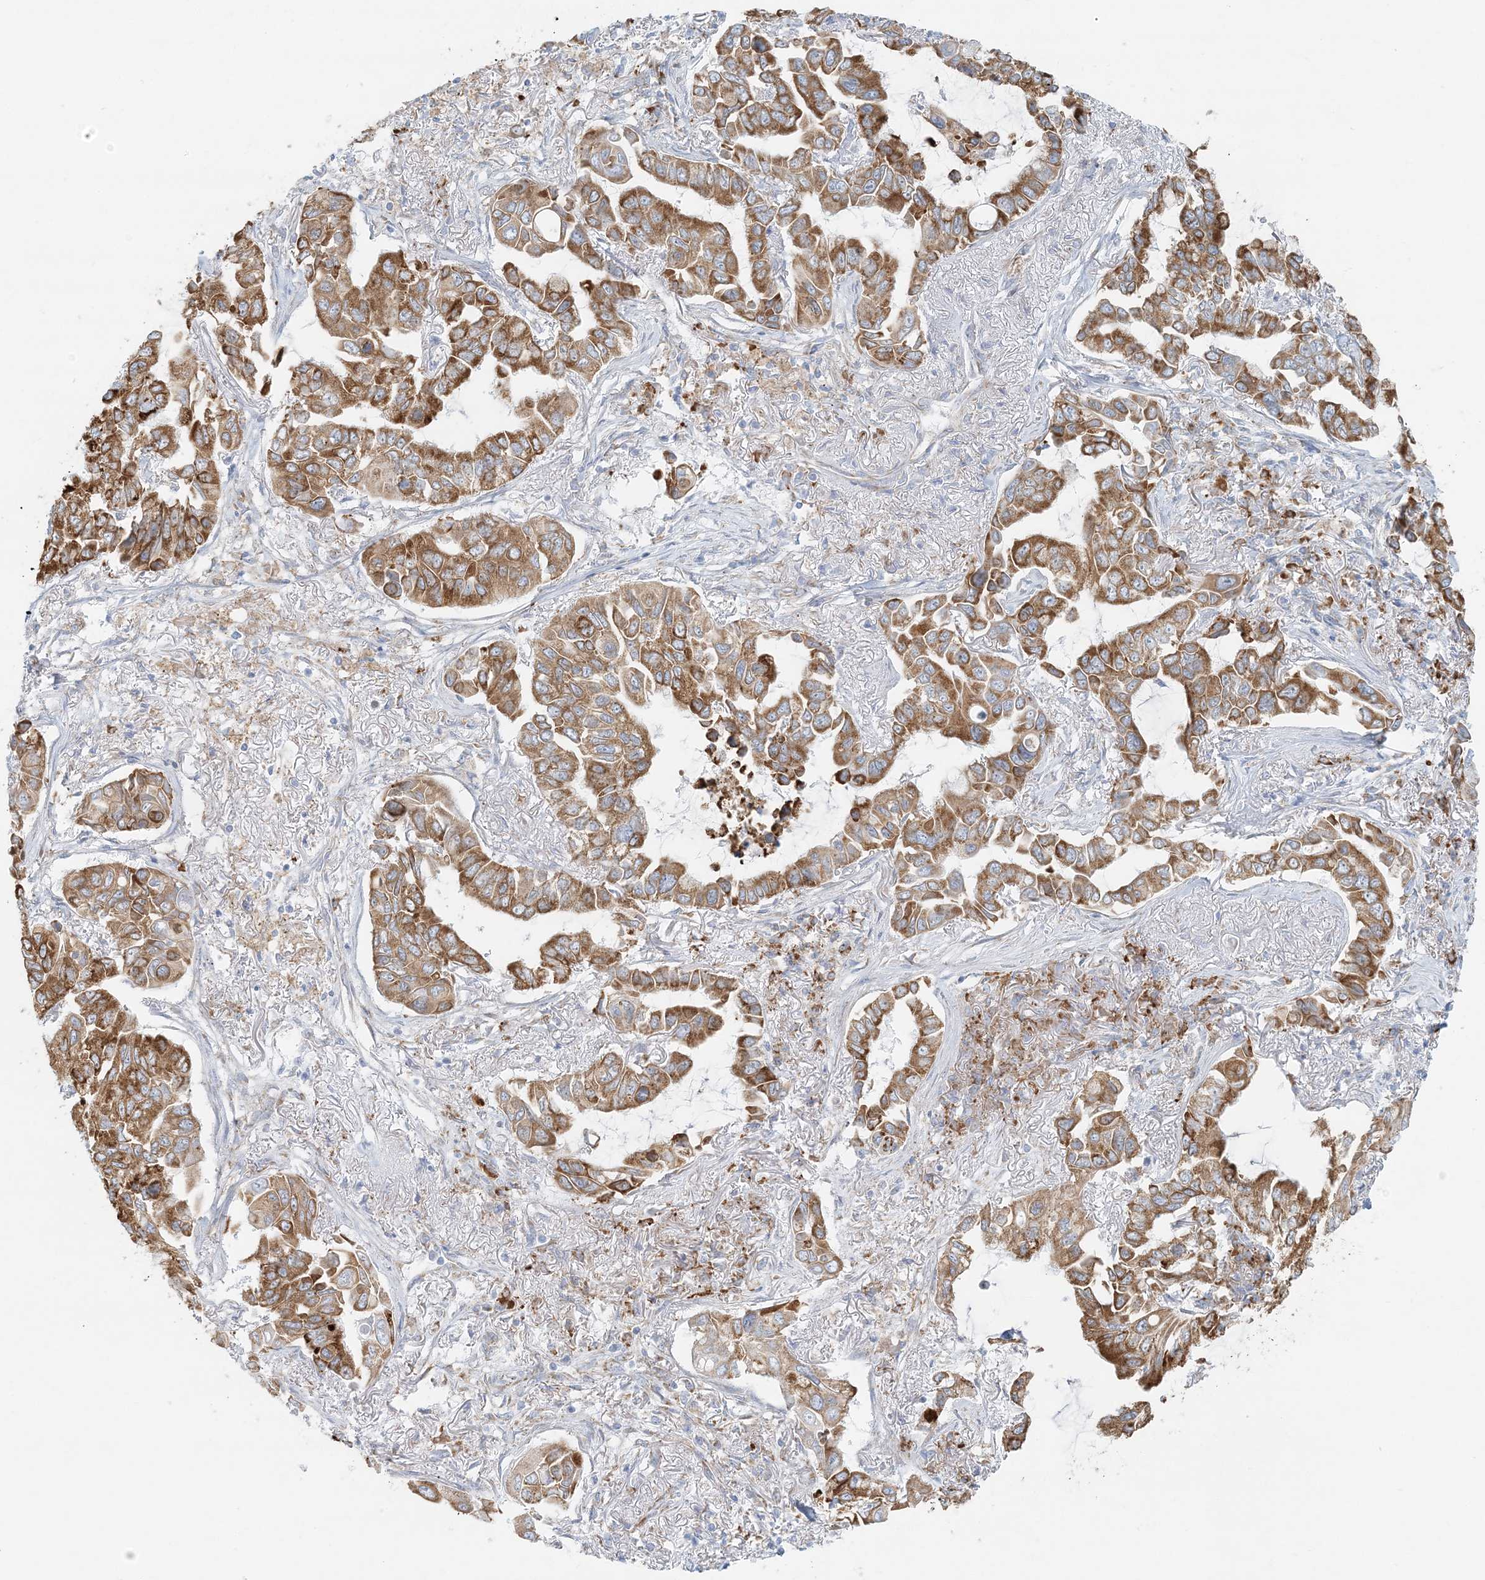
{"staining": {"intensity": "strong", "quantity": ">75%", "location": "cytoplasmic/membranous"}, "tissue": "lung cancer", "cell_type": "Tumor cells", "image_type": "cancer", "snomed": [{"axis": "morphology", "description": "Adenocarcinoma, NOS"}, {"axis": "topography", "description": "Lung"}], "caption": "An IHC image of tumor tissue is shown. Protein staining in brown shows strong cytoplasmic/membranous positivity in adenocarcinoma (lung) within tumor cells.", "gene": "STK11IP", "patient": {"sex": "male", "age": 64}}